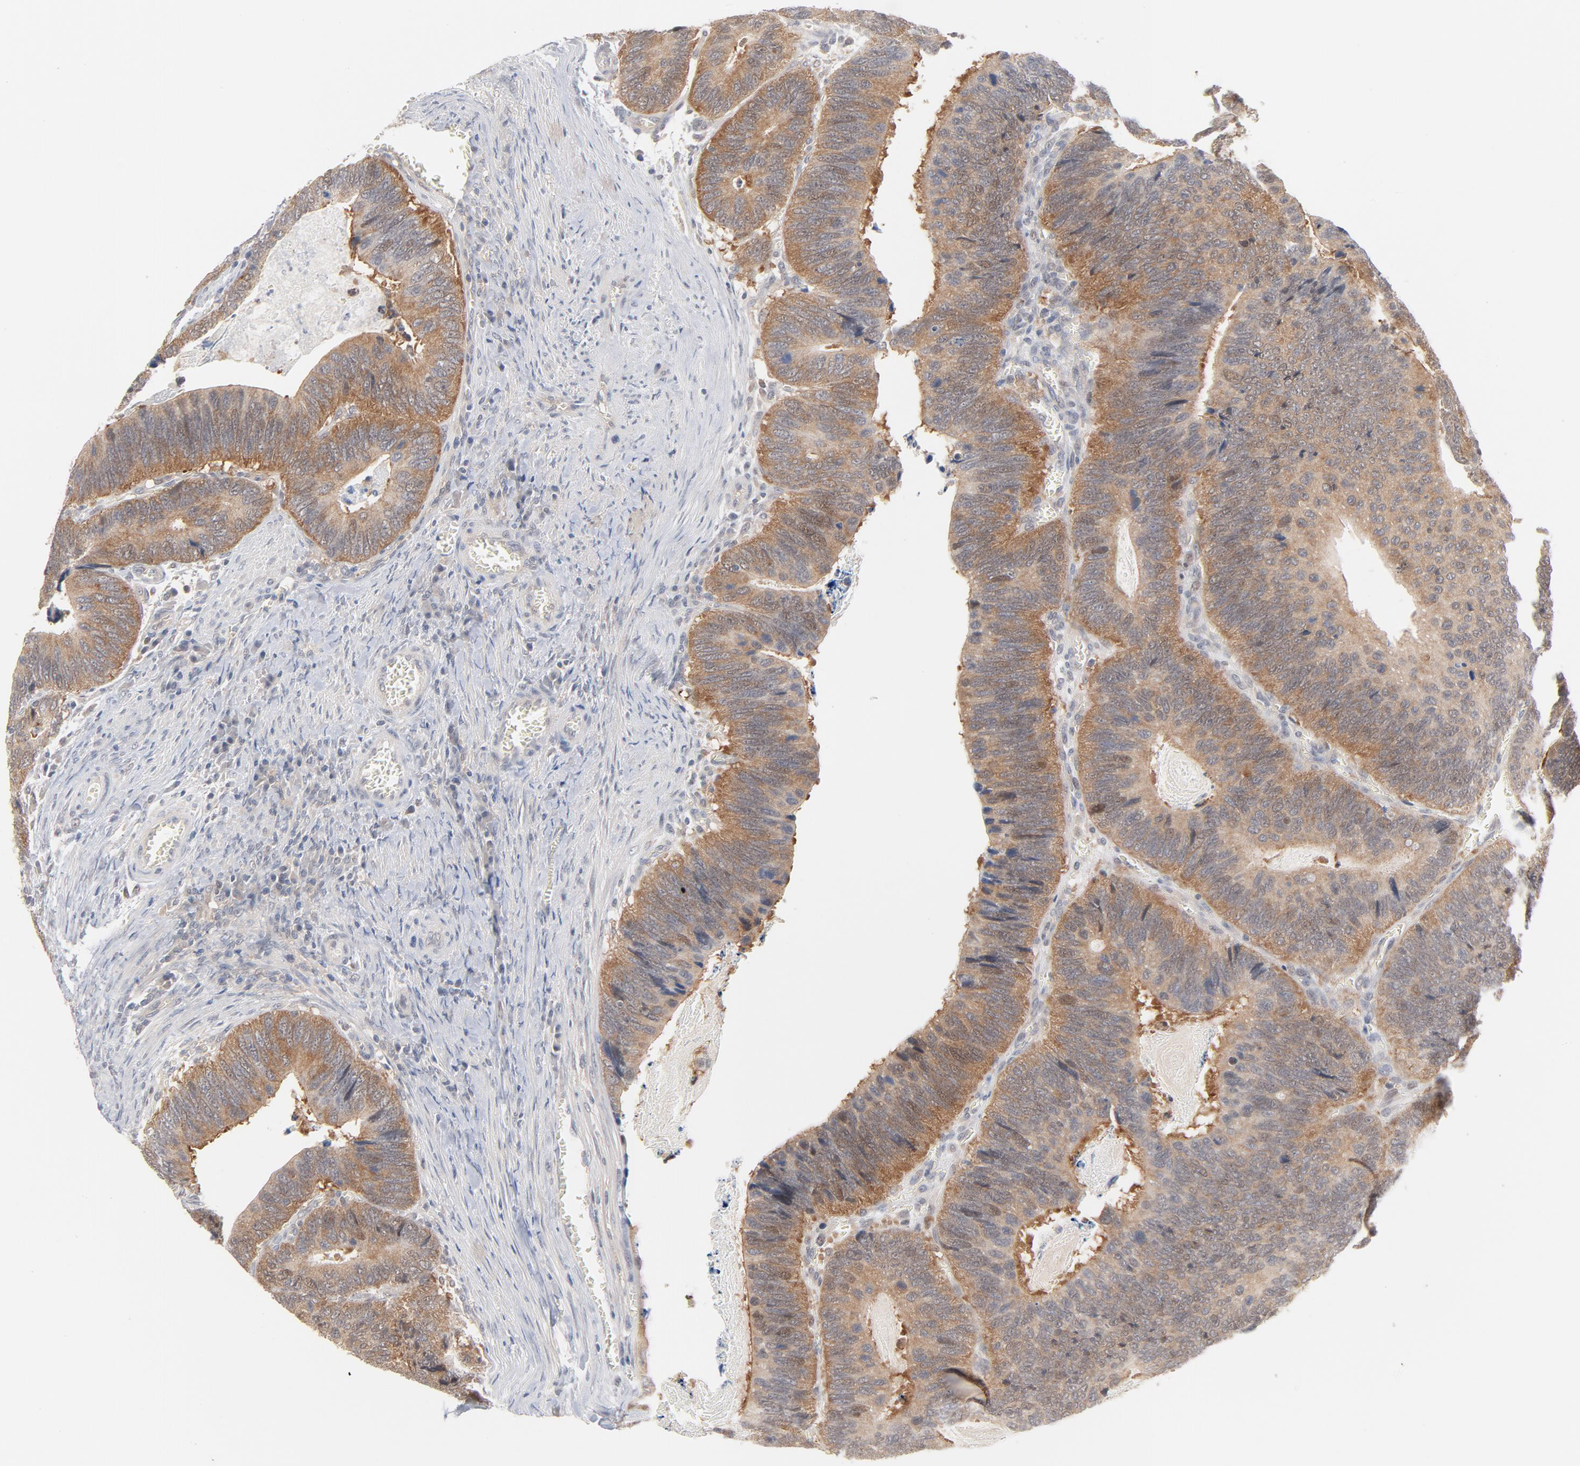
{"staining": {"intensity": "moderate", "quantity": ">75%", "location": "cytoplasmic/membranous"}, "tissue": "colorectal cancer", "cell_type": "Tumor cells", "image_type": "cancer", "snomed": [{"axis": "morphology", "description": "Adenocarcinoma, NOS"}, {"axis": "topography", "description": "Colon"}], "caption": "IHC staining of colorectal adenocarcinoma, which reveals medium levels of moderate cytoplasmic/membranous staining in about >75% of tumor cells indicating moderate cytoplasmic/membranous protein expression. The staining was performed using DAB (brown) for protein detection and nuclei were counterstained in hematoxylin (blue).", "gene": "UBL4A", "patient": {"sex": "male", "age": 72}}